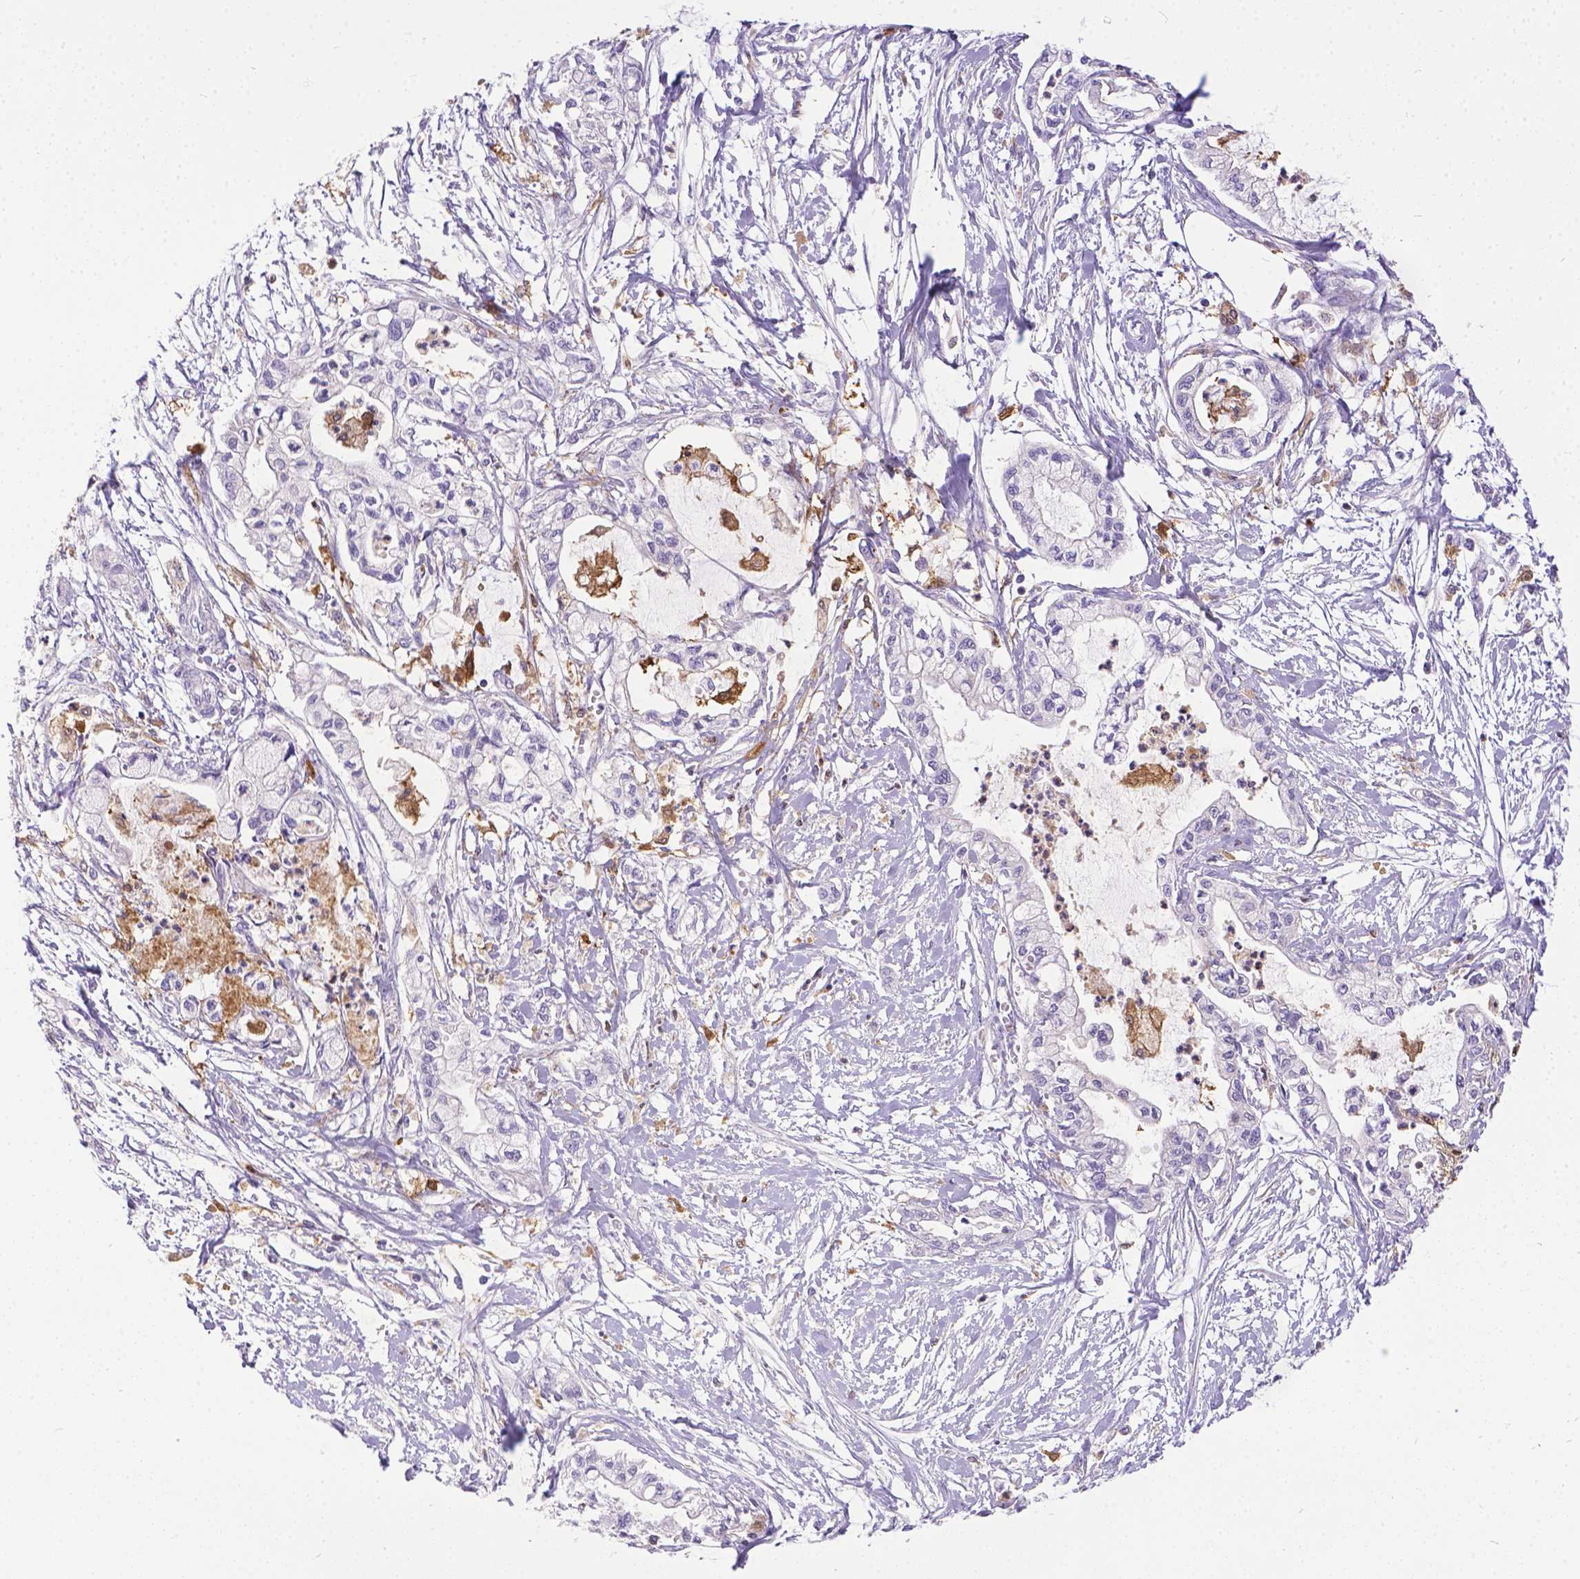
{"staining": {"intensity": "negative", "quantity": "none", "location": "none"}, "tissue": "pancreatic cancer", "cell_type": "Tumor cells", "image_type": "cancer", "snomed": [{"axis": "morphology", "description": "Adenocarcinoma, NOS"}, {"axis": "topography", "description": "Pancreas"}], "caption": "This is an IHC image of pancreatic adenocarcinoma. There is no staining in tumor cells.", "gene": "TM4SF18", "patient": {"sex": "male", "age": 54}}